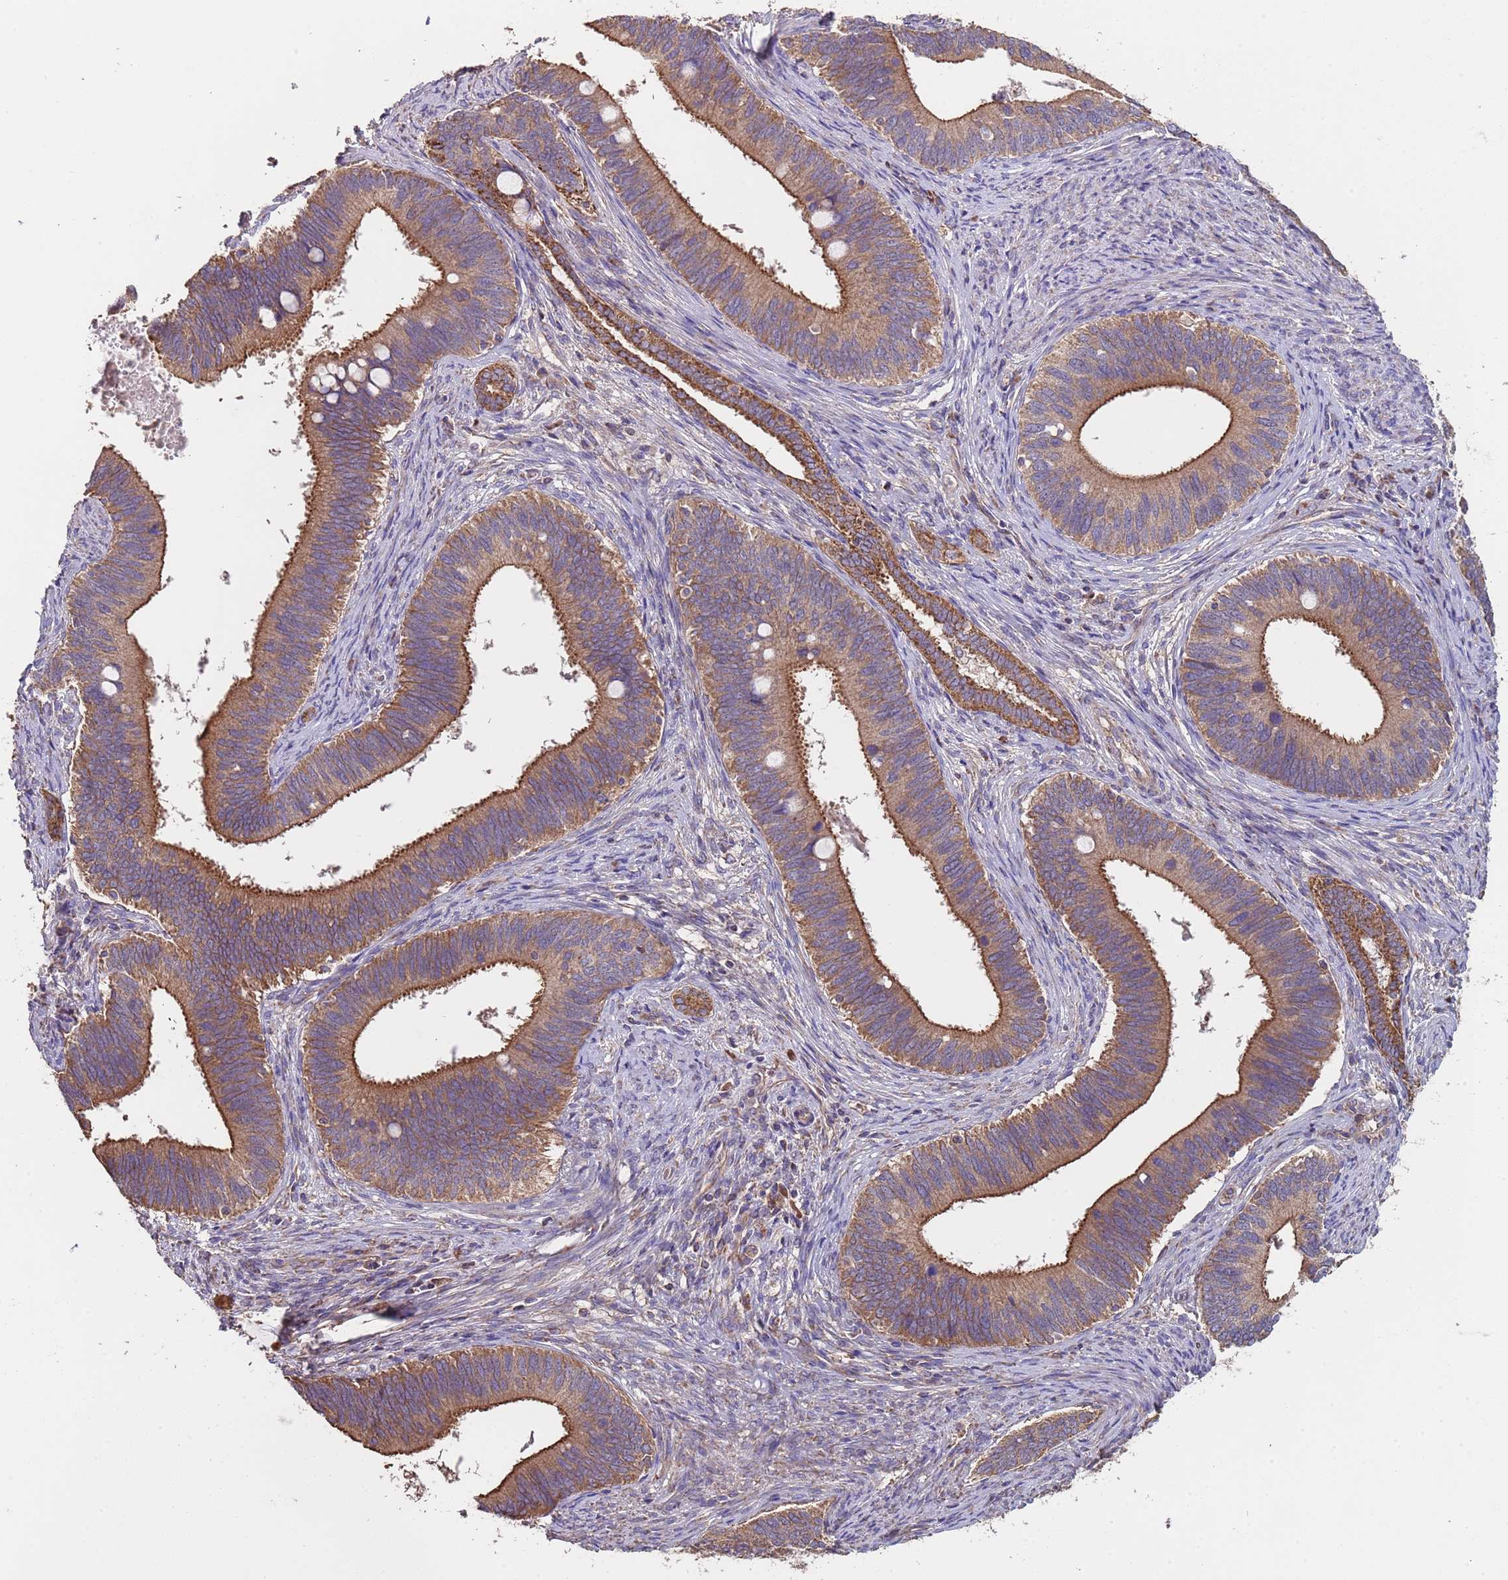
{"staining": {"intensity": "moderate", "quantity": ">75%", "location": "cytoplasmic/membranous"}, "tissue": "cervical cancer", "cell_type": "Tumor cells", "image_type": "cancer", "snomed": [{"axis": "morphology", "description": "Adenocarcinoma, NOS"}, {"axis": "topography", "description": "Cervix"}], "caption": "Human cervical cancer stained for a protein (brown) shows moderate cytoplasmic/membranous positive staining in approximately >75% of tumor cells.", "gene": "EEF1AKMT1", "patient": {"sex": "female", "age": 42}}